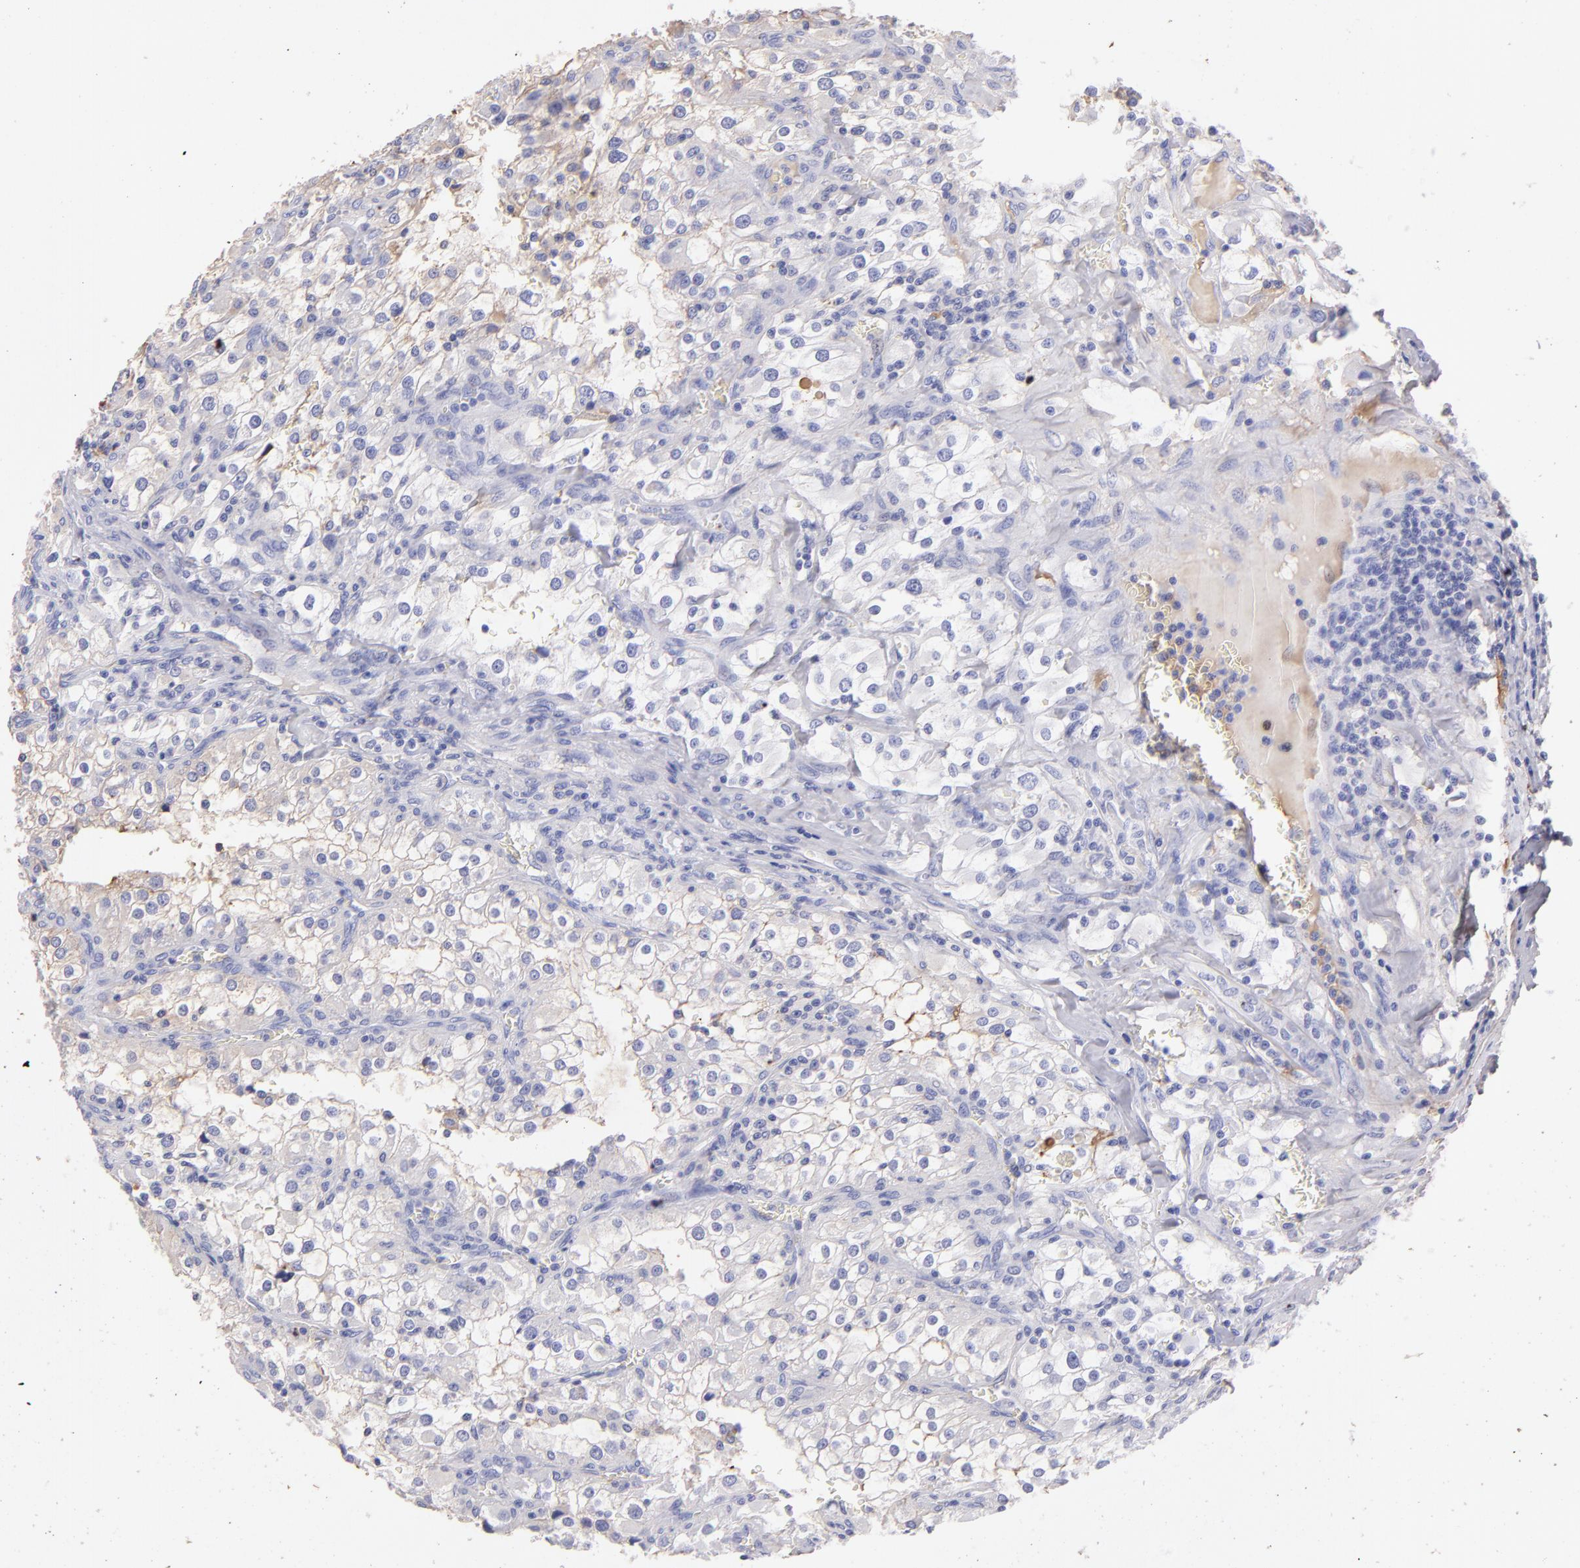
{"staining": {"intensity": "negative", "quantity": "none", "location": "none"}, "tissue": "renal cancer", "cell_type": "Tumor cells", "image_type": "cancer", "snomed": [{"axis": "morphology", "description": "Adenocarcinoma, NOS"}, {"axis": "topography", "description": "Kidney"}], "caption": "Tumor cells show no significant expression in adenocarcinoma (renal).", "gene": "FGB", "patient": {"sex": "female", "age": 52}}